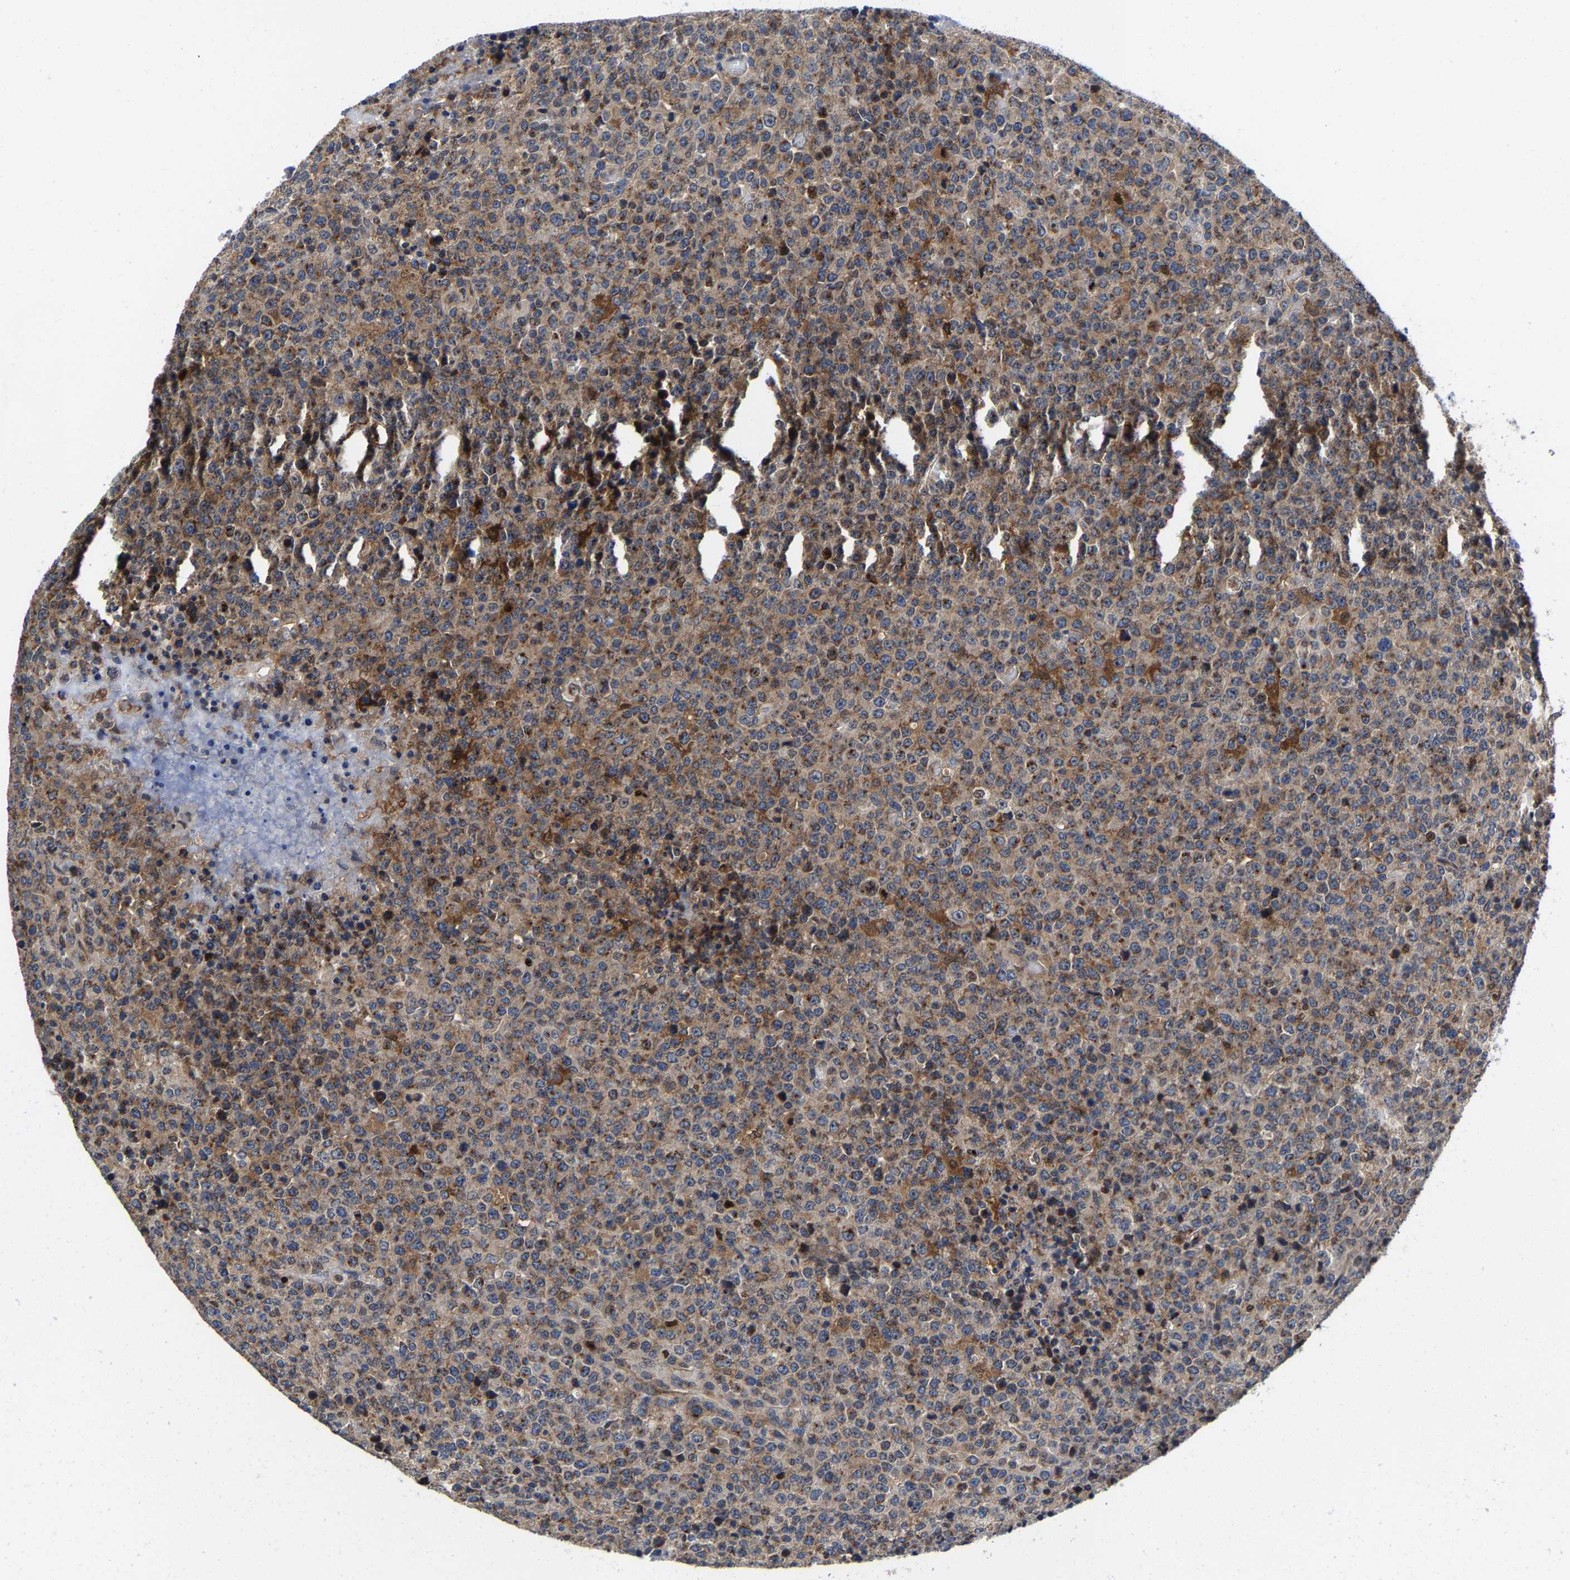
{"staining": {"intensity": "moderate", "quantity": "<25%", "location": "cytoplasmic/membranous"}, "tissue": "lymphoma", "cell_type": "Tumor cells", "image_type": "cancer", "snomed": [{"axis": "morphology", "description": "Malignant lymphoma, non-Hodgkin's type, High grade"}, {"axis": "topography", "description": "Lymph node"}], "caption": "Protein staining of lymphoma tissue displays moderate cytoplasmic/membranous staining in about <25% of tumor cells.", "gene": "PFKFB3", "patient": {"sex": "male", "age": 13}}